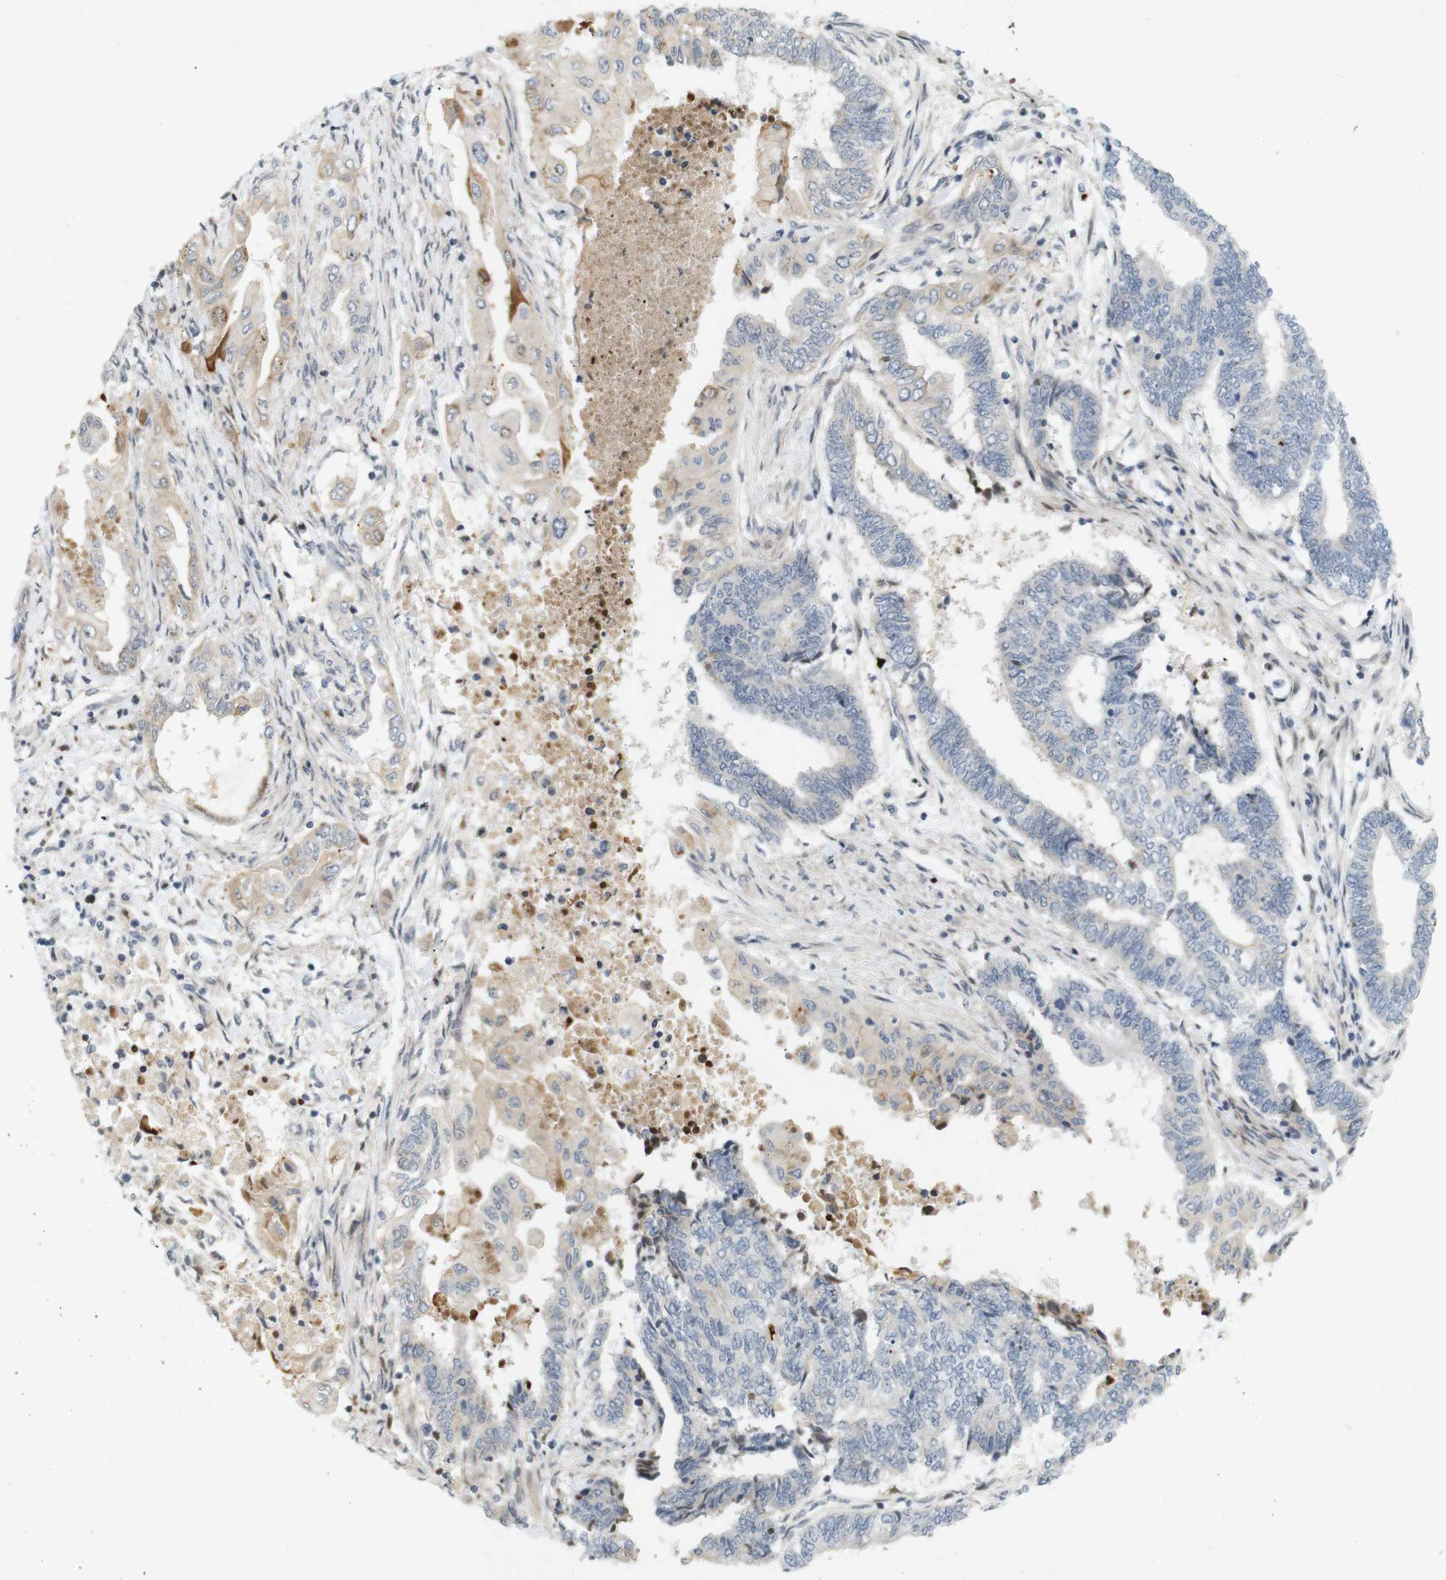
{"staining": {"intensity": "negative", "quantity": "none", "location": "none"}, "tissue": "endometrial cancer", "cell_type": "Tumor cells", "image_type": "cancer", "snomed": [{"axis": "morphology", "description": "Adenocarcinoma, NOS"}, {"axis": "topography", "description": "Uterus"}, {"axis": "topography", "description": "Endometrium"}], "caption": "Immunohistochemistry micrograph of neoplastic tissue: endometrial cancer (adenocarcinoma) stained with DAB displays no significant protein positivity in tumor cells. (DAB (3,3'-diaminobenzidine) immunohistochemistry (IHC), high magnification).", "gene": "PPP1R14A", "patient": {"sex": "female", "age": 70}}